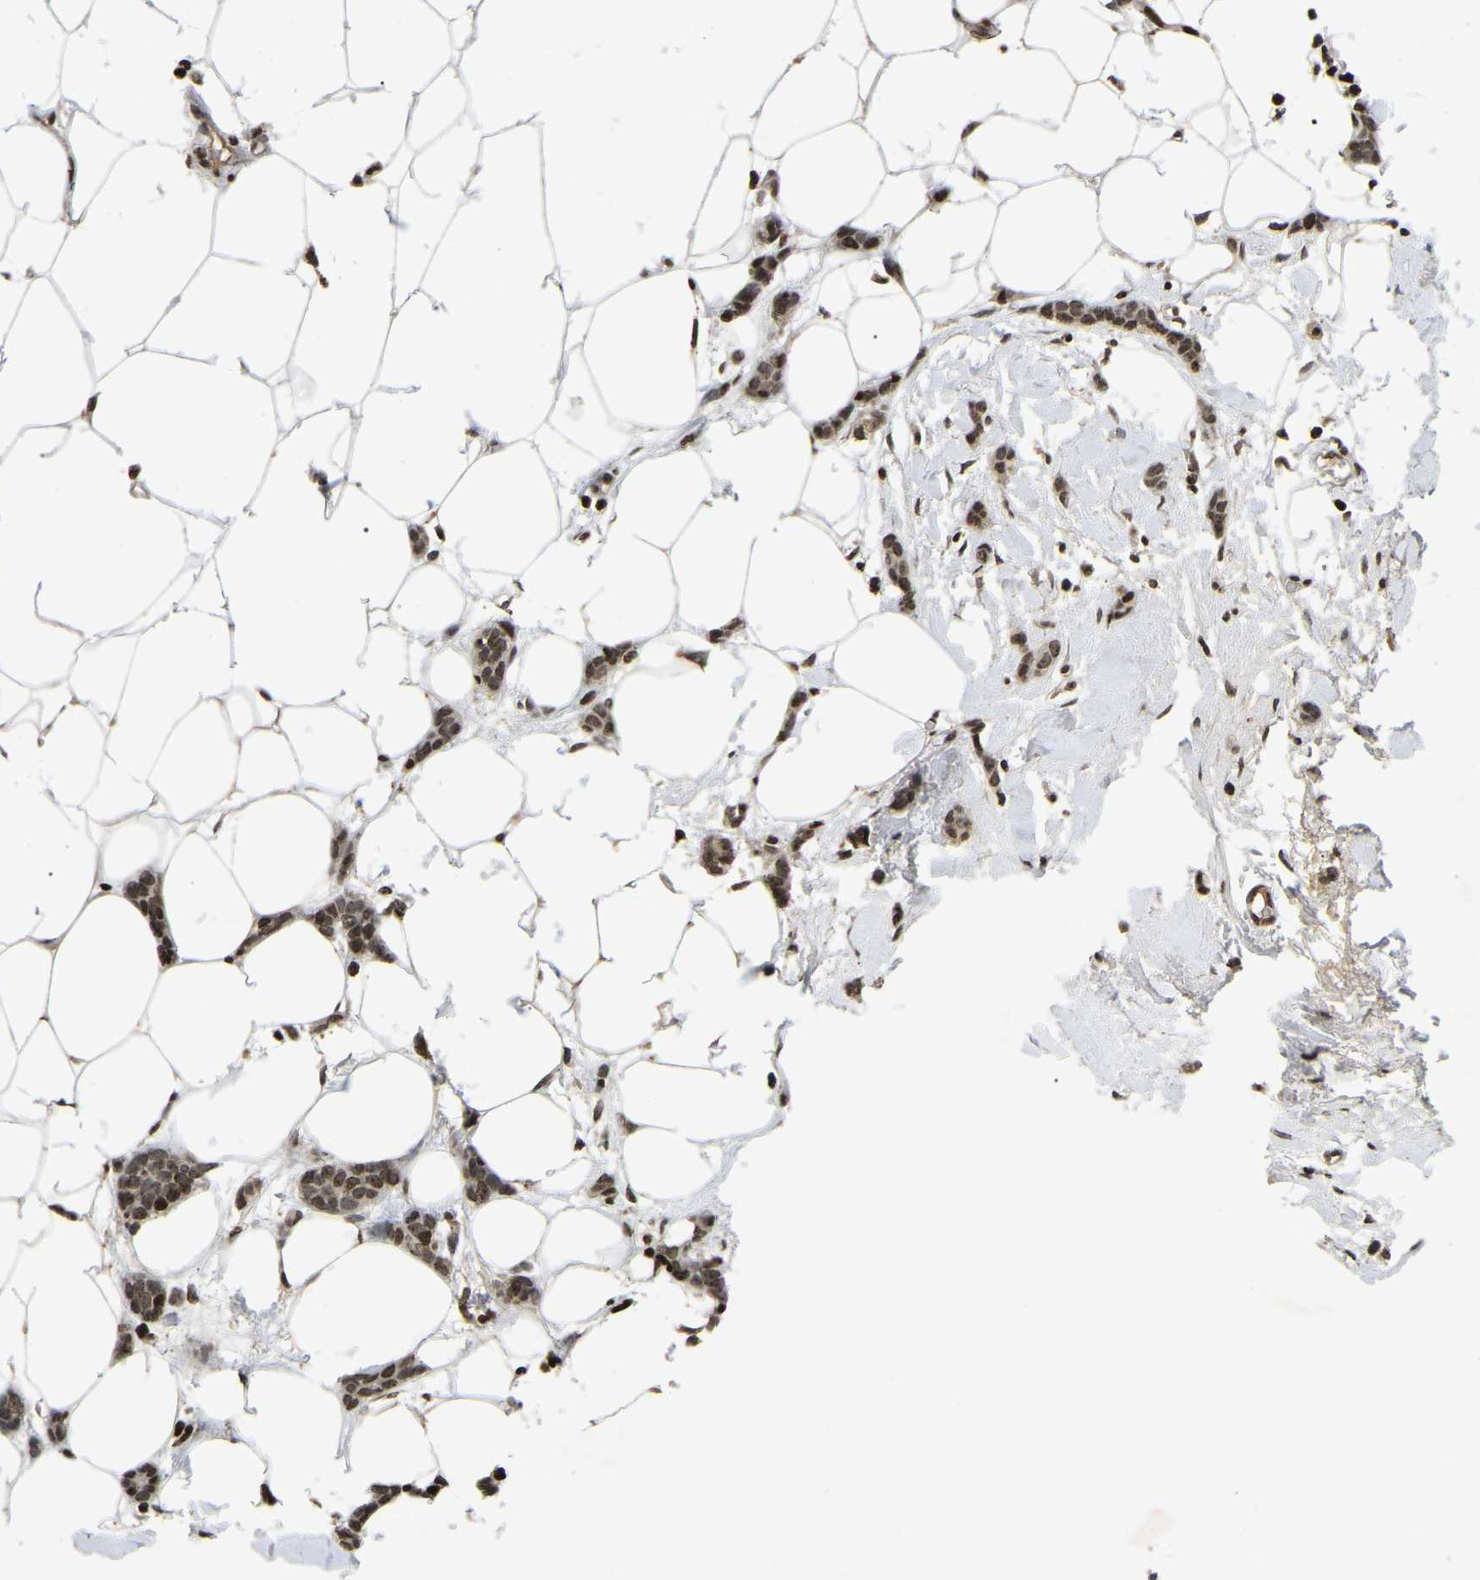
{"staining": {"intensity": "moderate", "quantity": ">75%", "location": "nuclear"}, "tissue": "breast cancer", "cell_type": "Tumor cells", "image_type": "cancer", "snomed": [{"axis": "morphology", "description": "Lobular carcinoma"}, {"axis": "topography", "description": "Skin"}, {"axis": "topography", "description": "Breast"}], "caption": "High-power microscopy captured an immunohistochemistry image of lobular carcinoma (breast), revealing moderate nuclear staining in about >75% of tumor cells. Using DAB (brown) and hematoxylin (blue) stains, captured at high magnification using brightfield microscopy.", "gene": "LRRC61", "patient": {"sex": "female", "age": 46}}